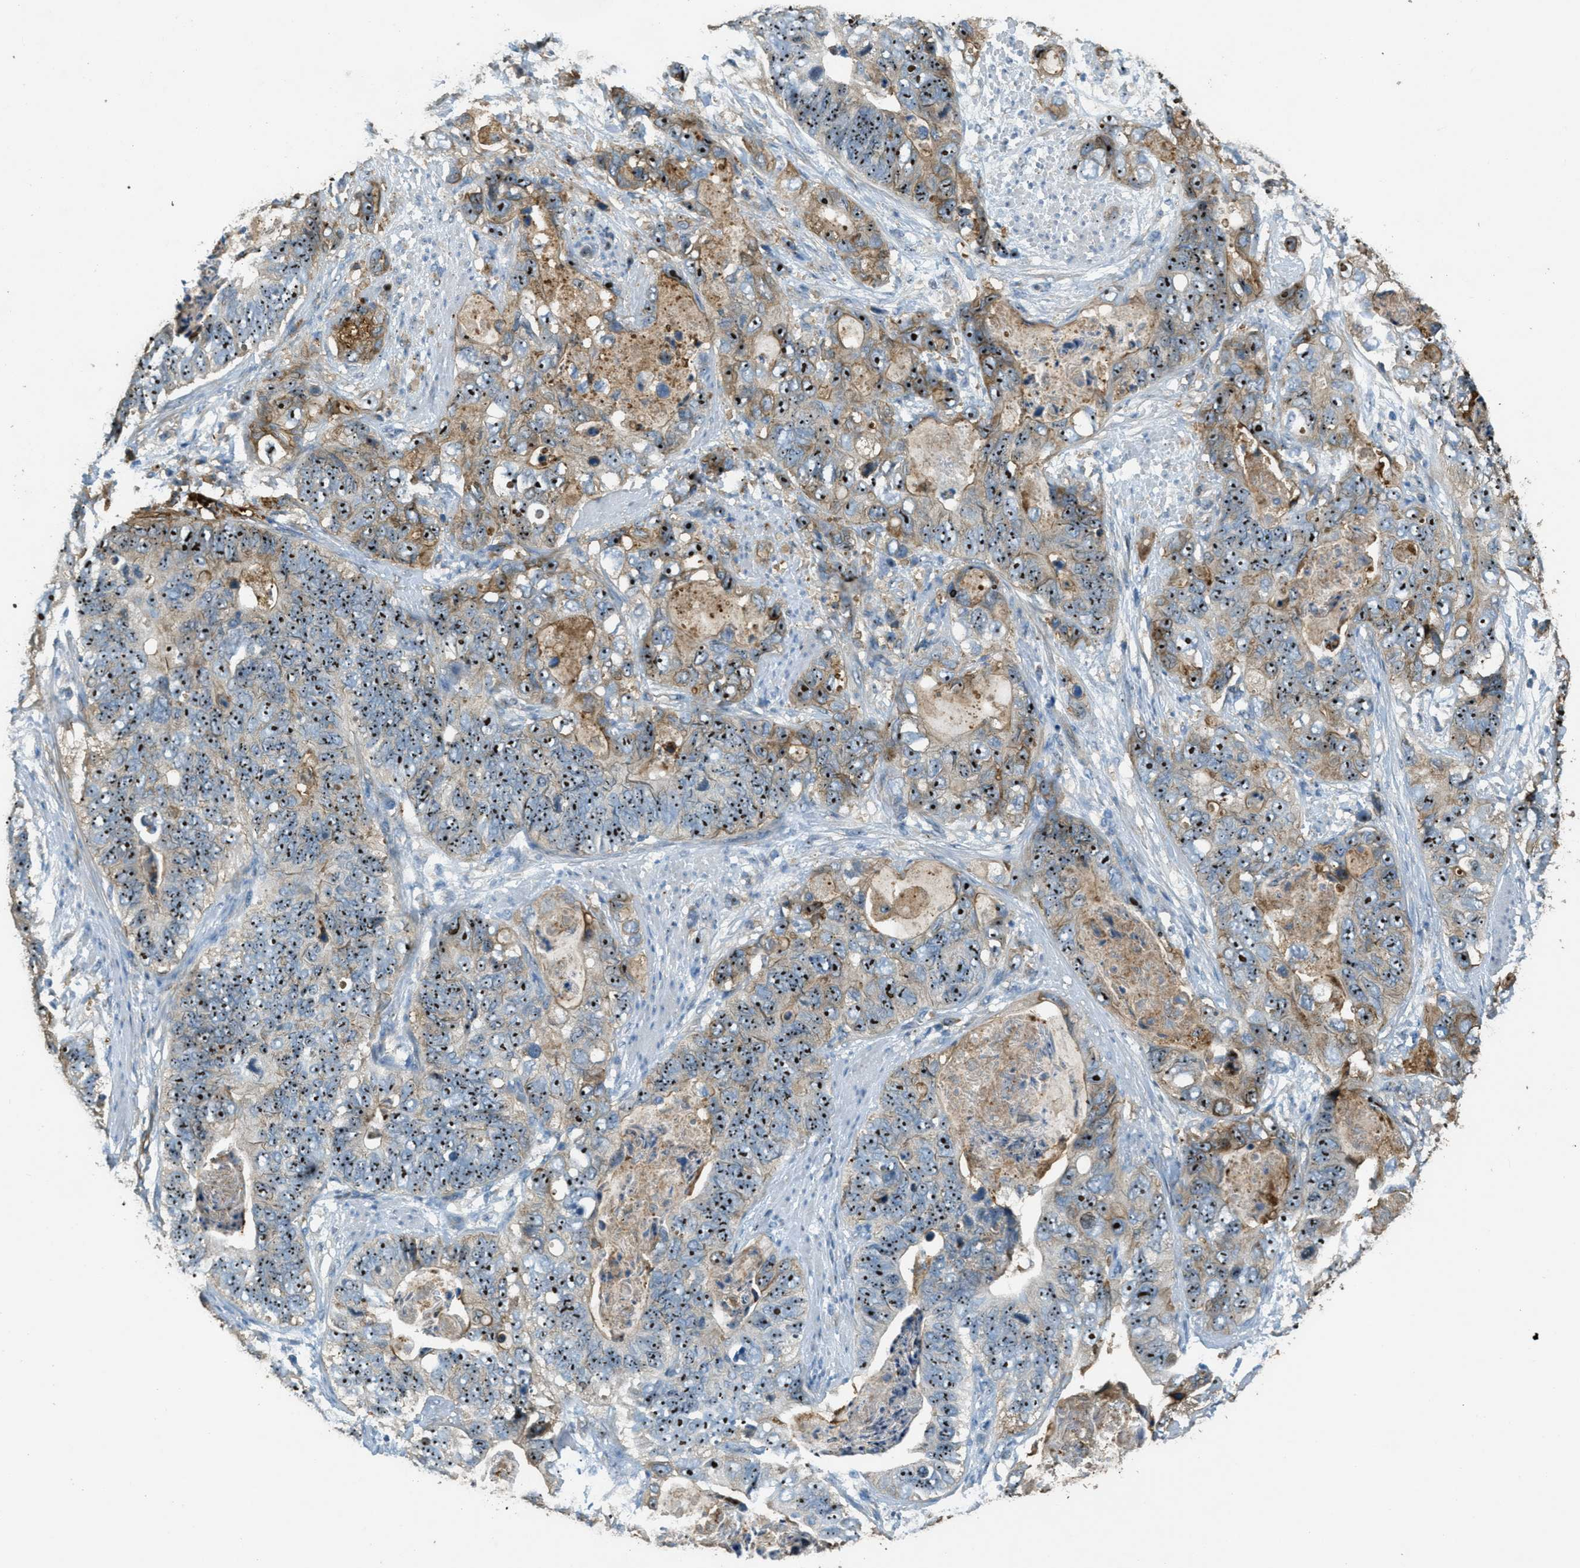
{"staining": {"intensity": "strong", "quantity": ">75%", "location": "cytoplasmic/membranous,nuclear"}, "tissue": "stomach cancer", "cell_type": "Tumor cells", "image_type": "cancer", "snomed": [{"axis": "morphology", "description": "Adenocarcinoma, NOS"}, {"axis": "topography", "description": "Stomach"}], "caption": "Stomach adenocarcinoma stained for a protein displays strong cytoplasmic/membranous and nuclear positivity in tumor cells. Using DAB (3,3'-diaminobenzidine) (brown) and hematoxylin (blue) stains, captured at high magnification using brightfield microscopy.", "gene": "OSMR", "patient": {"sex": "female", "age": 89}}